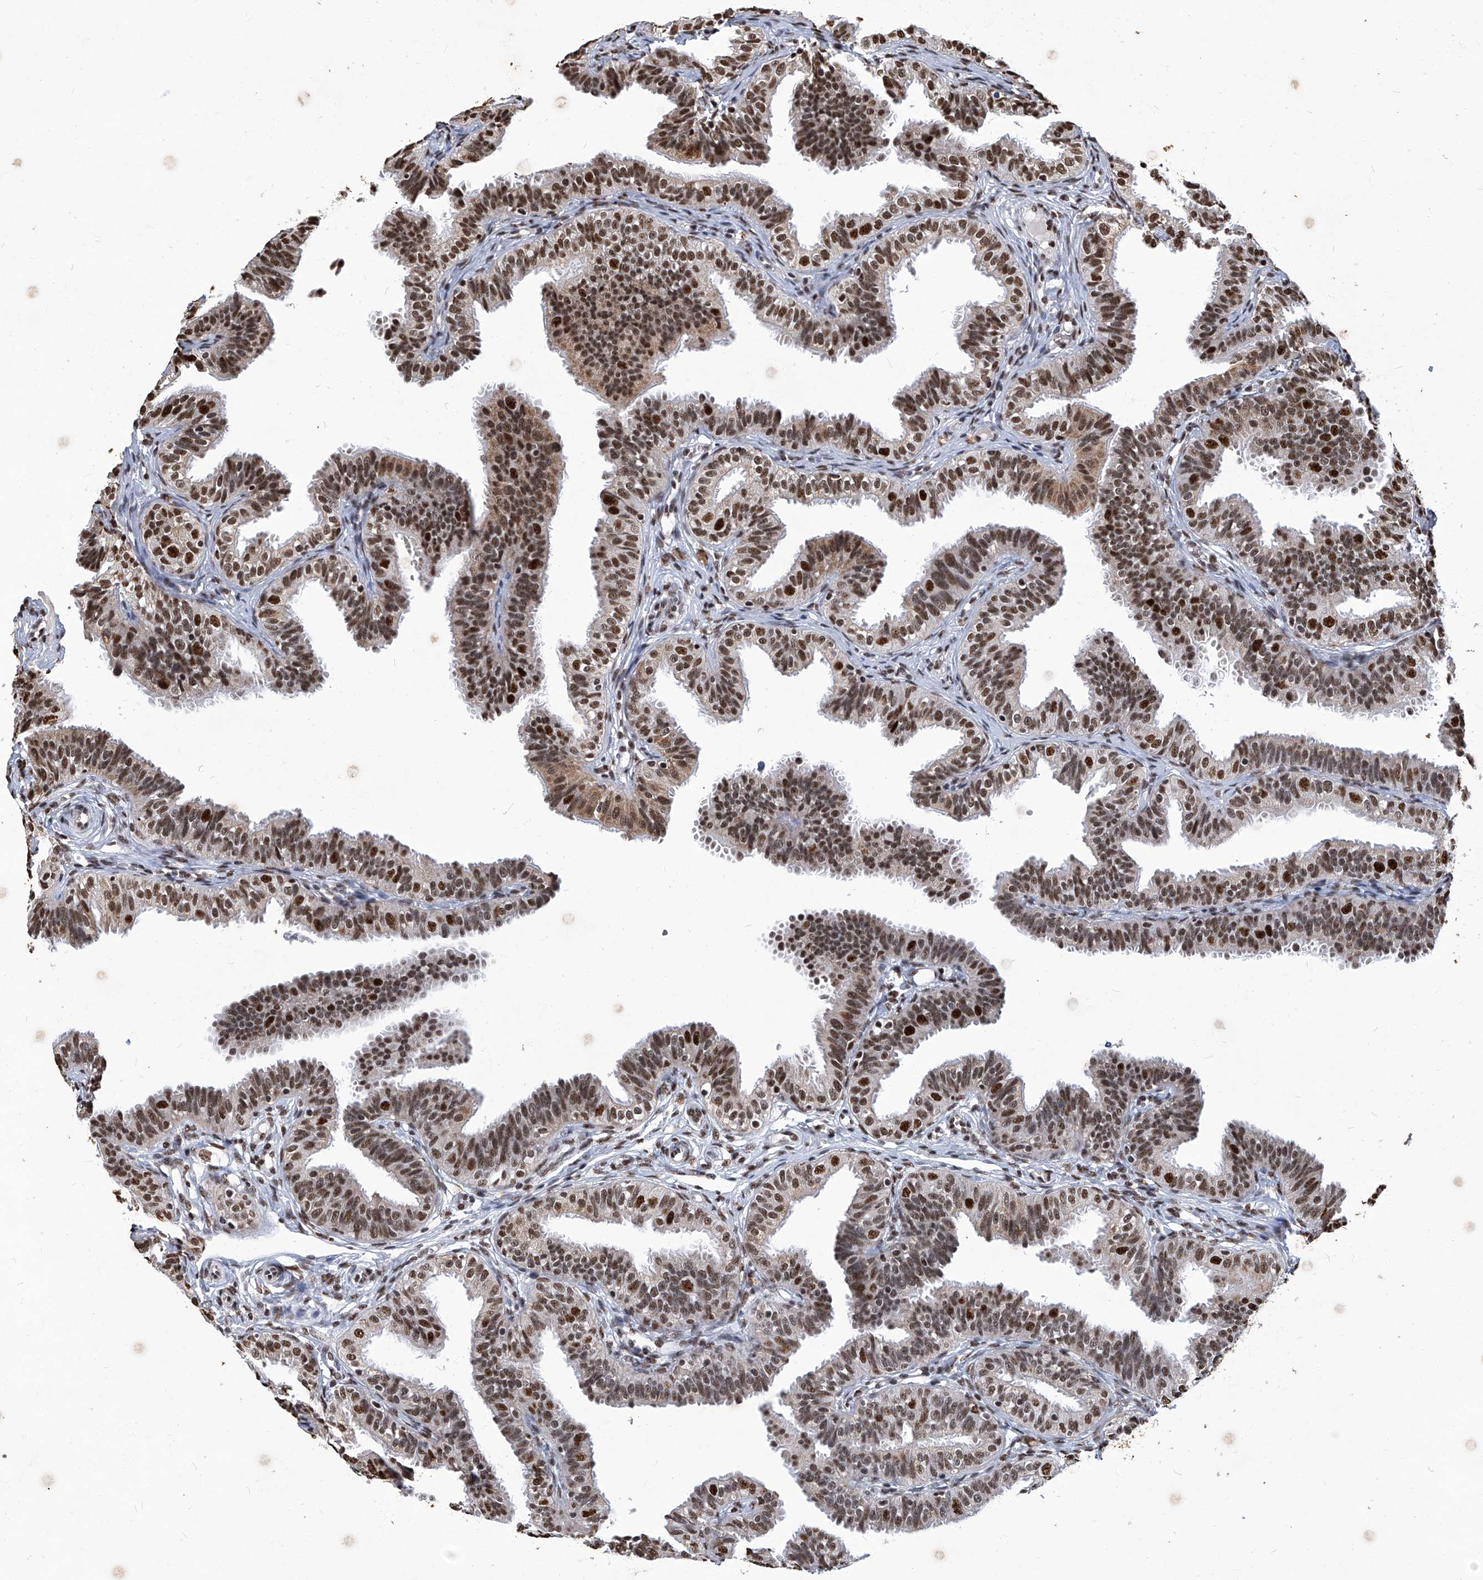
{"staining": {"intensity": "moderate", "quantity": ">75%", "location": "nuclear"}, "tissue": "fallopian tube", "cell_type": "Glandular cells", "image_type": "normal", "snomed": [{"axis": "morphology", "description": "Normal tissue, NOS"}, {"axis": "topography", "description": "Fallopian tube"}], "caption": "Immunohistochemistry (IHC) micrograph of normal human fallopian tube stained for a protein (brown), which demonstrates medium levels of moderate nuclear expression in approximately >75% of glandular cells.", "gene": "HBP1", "patient": {"sex": "female", "age": 35}}